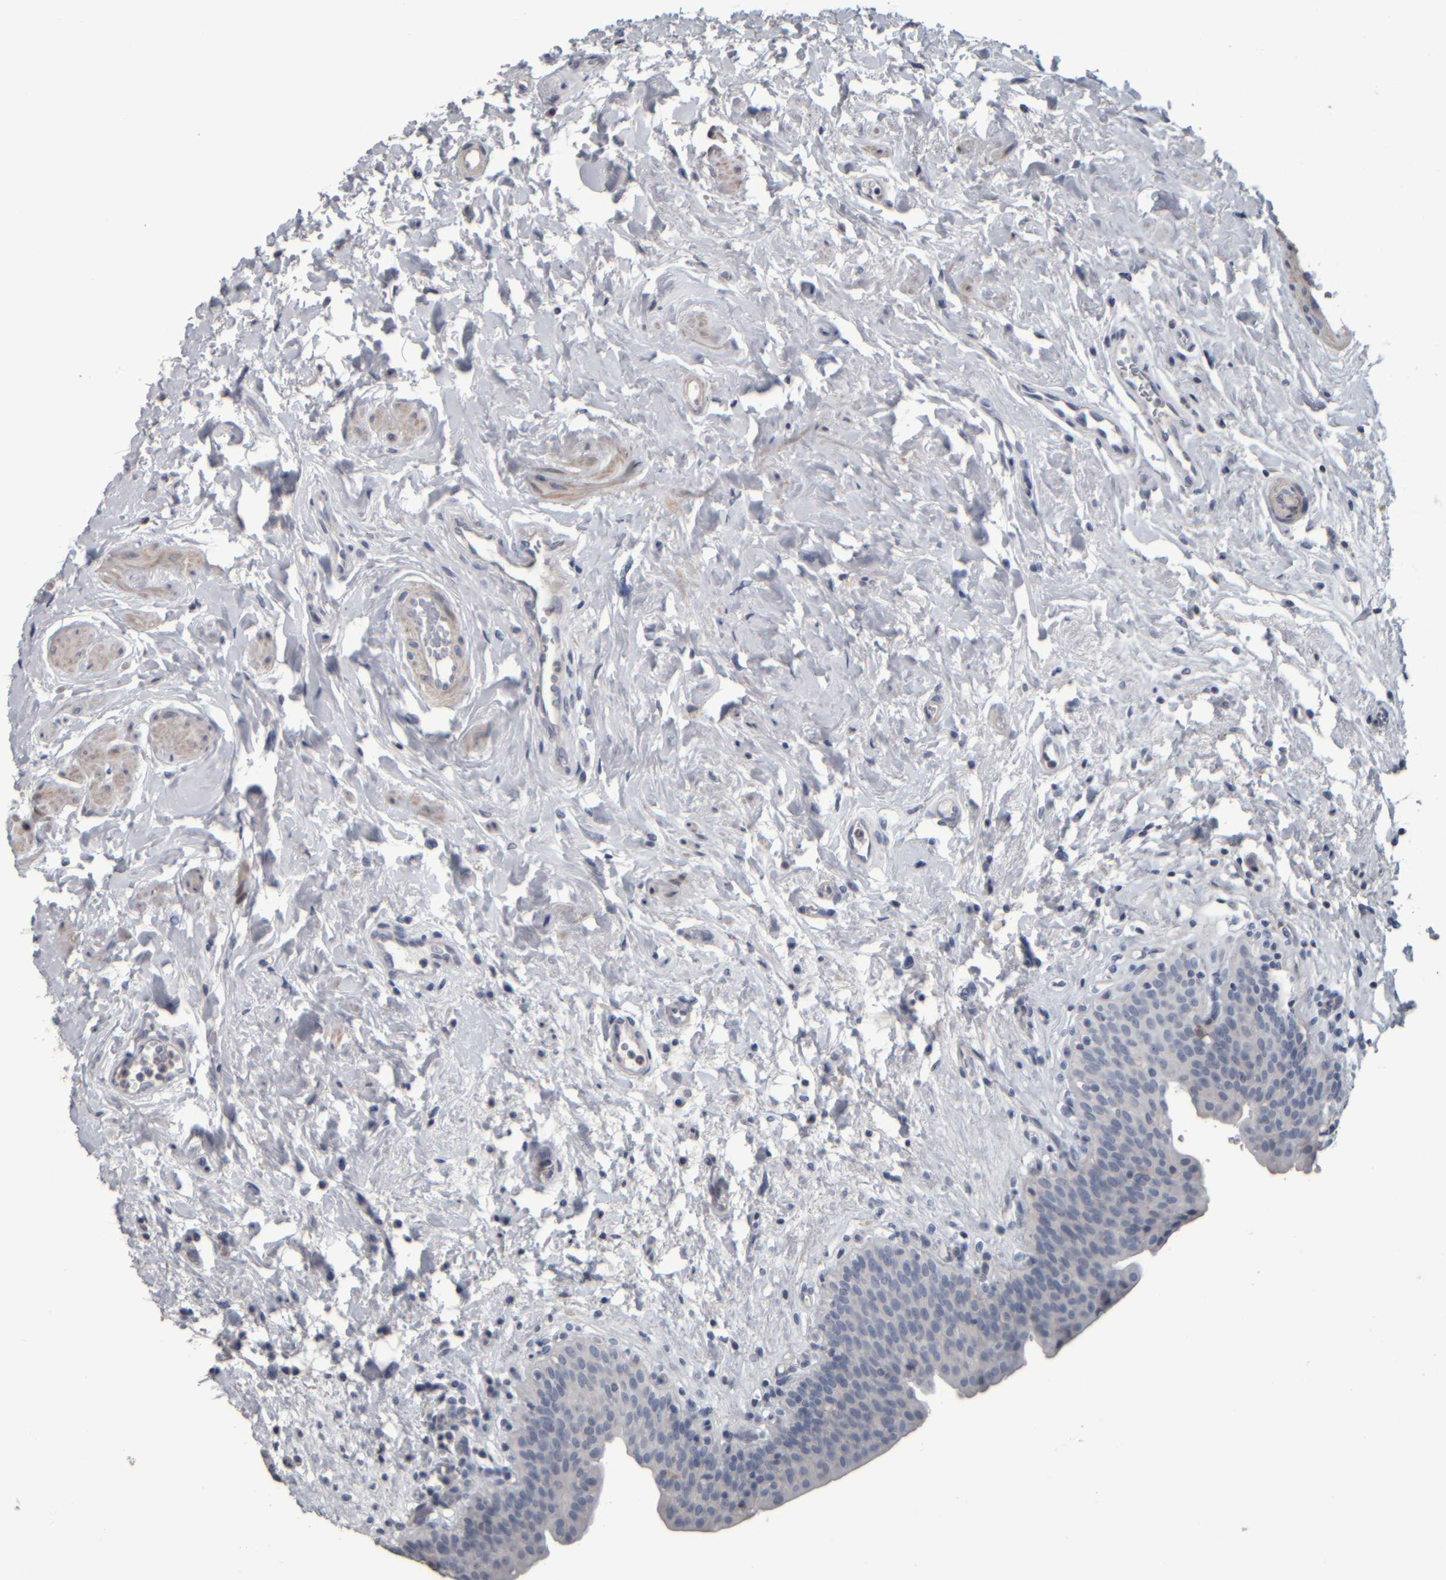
{"staining": {"intensity": "negative", "quantity": "none", "location": "none"}, "tissue": "urinary bladder", "cell_type": "Urothelial cells", "image_type": "normal", "snomed": [{"axis": "morphology", "description": "Normal tissue, NOS"}, {"axis": "topography", "description": "Urinary bladder"}], "caption": "This is an immunohistochemistry (IHC) image of normal human urinary bladder. There is no staining in urothelial cells.", "gene": "CAVIN4", "patient": {"sex": "male", "age": 83}}